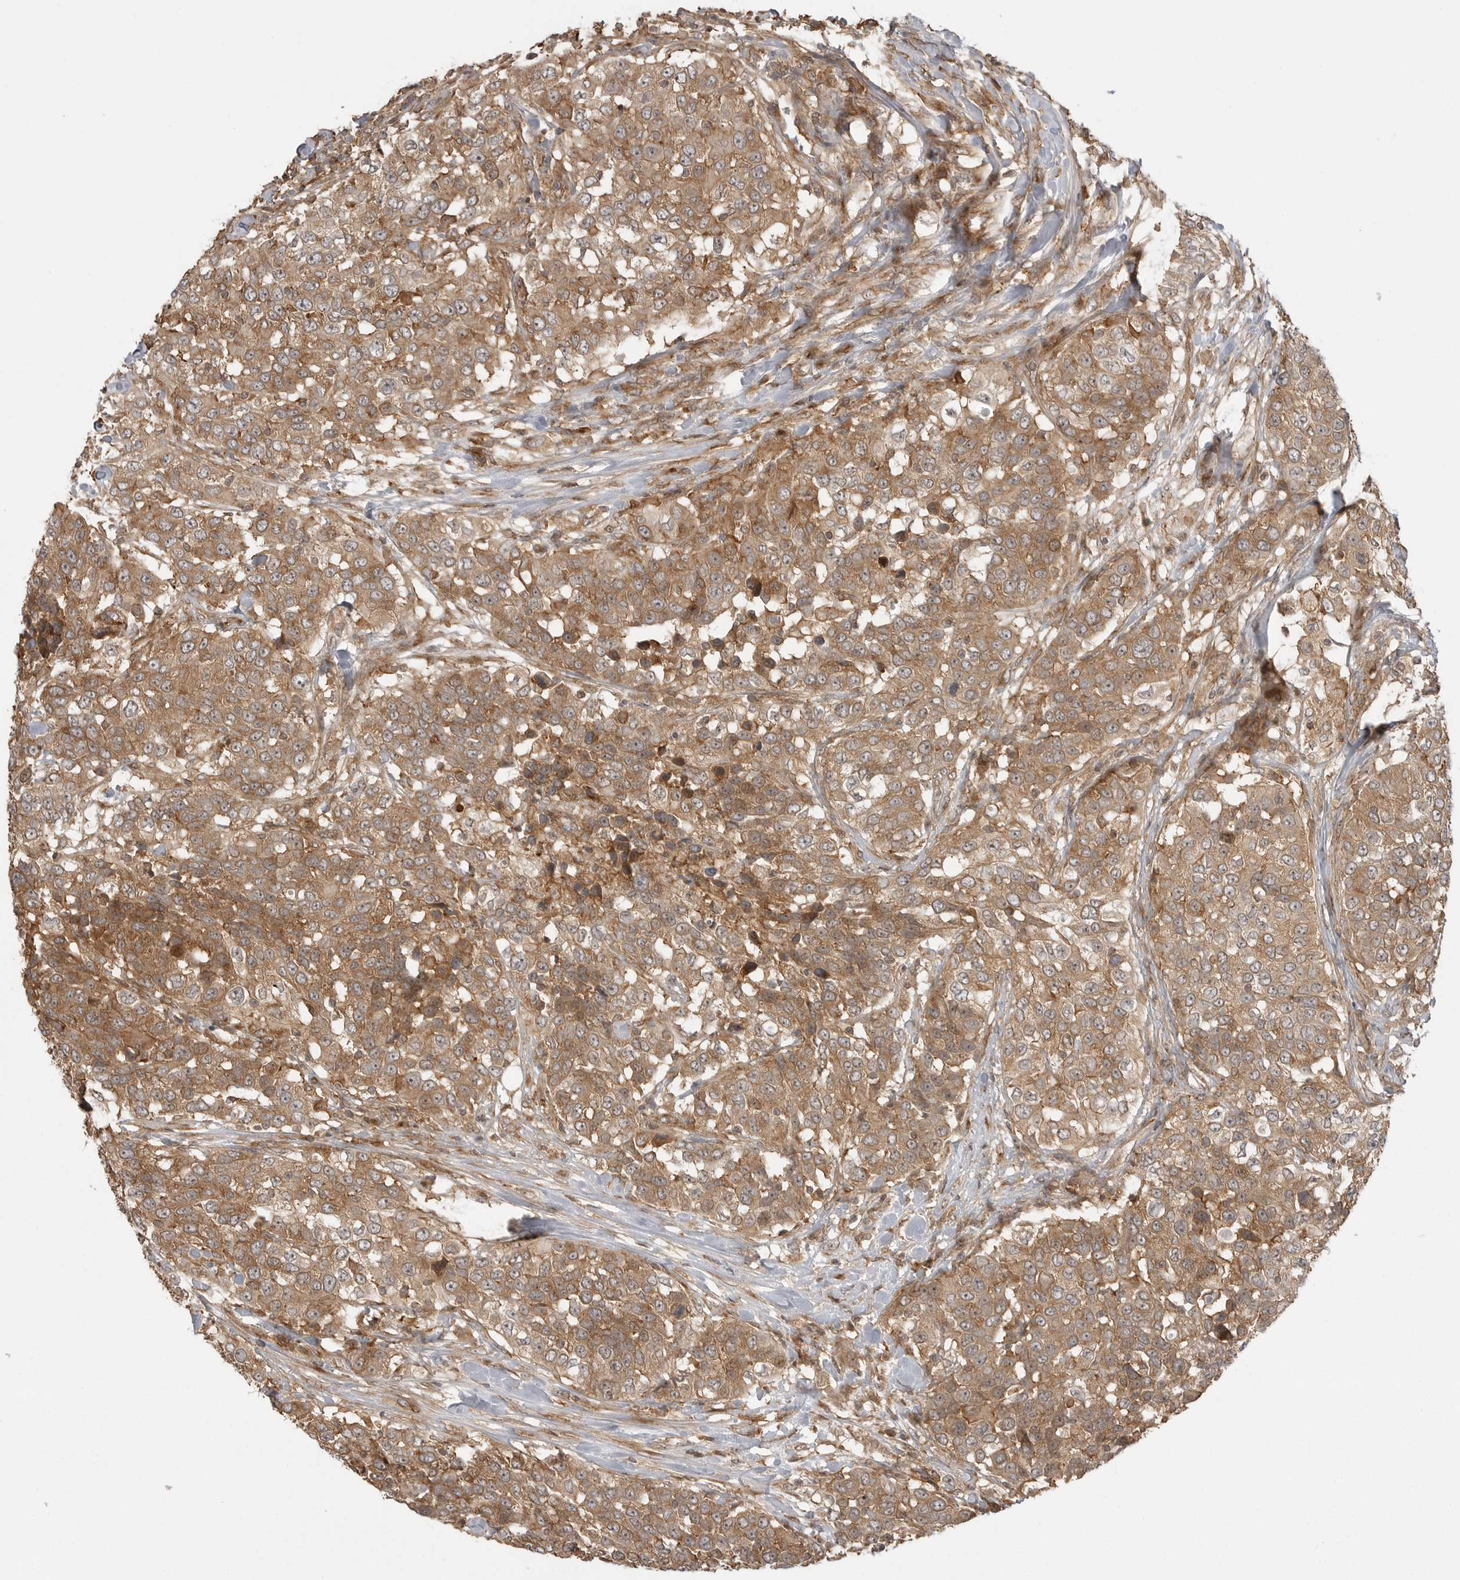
{"staining": {"intensity": "moderate", "quantity": ">75%", "location": "cytoplasmic/membranous"}, "tissue": "urothelial cancer", "cell_type": "Tumor cells", "image_type": "cancer", "snomed": [{"axis": "morphology", "description": "Urothelial carcinoma, High grade"}, {"axis": "topography", "description": "Urinary bladder"}], "caption": "IHC of urothelial cancer shows medium levels of moderate cytoplasmic/membranous positivity in approximately >75% of tumor cells.", "gene": "FAT3", "patient": {"sex": "female", "age": 80}}